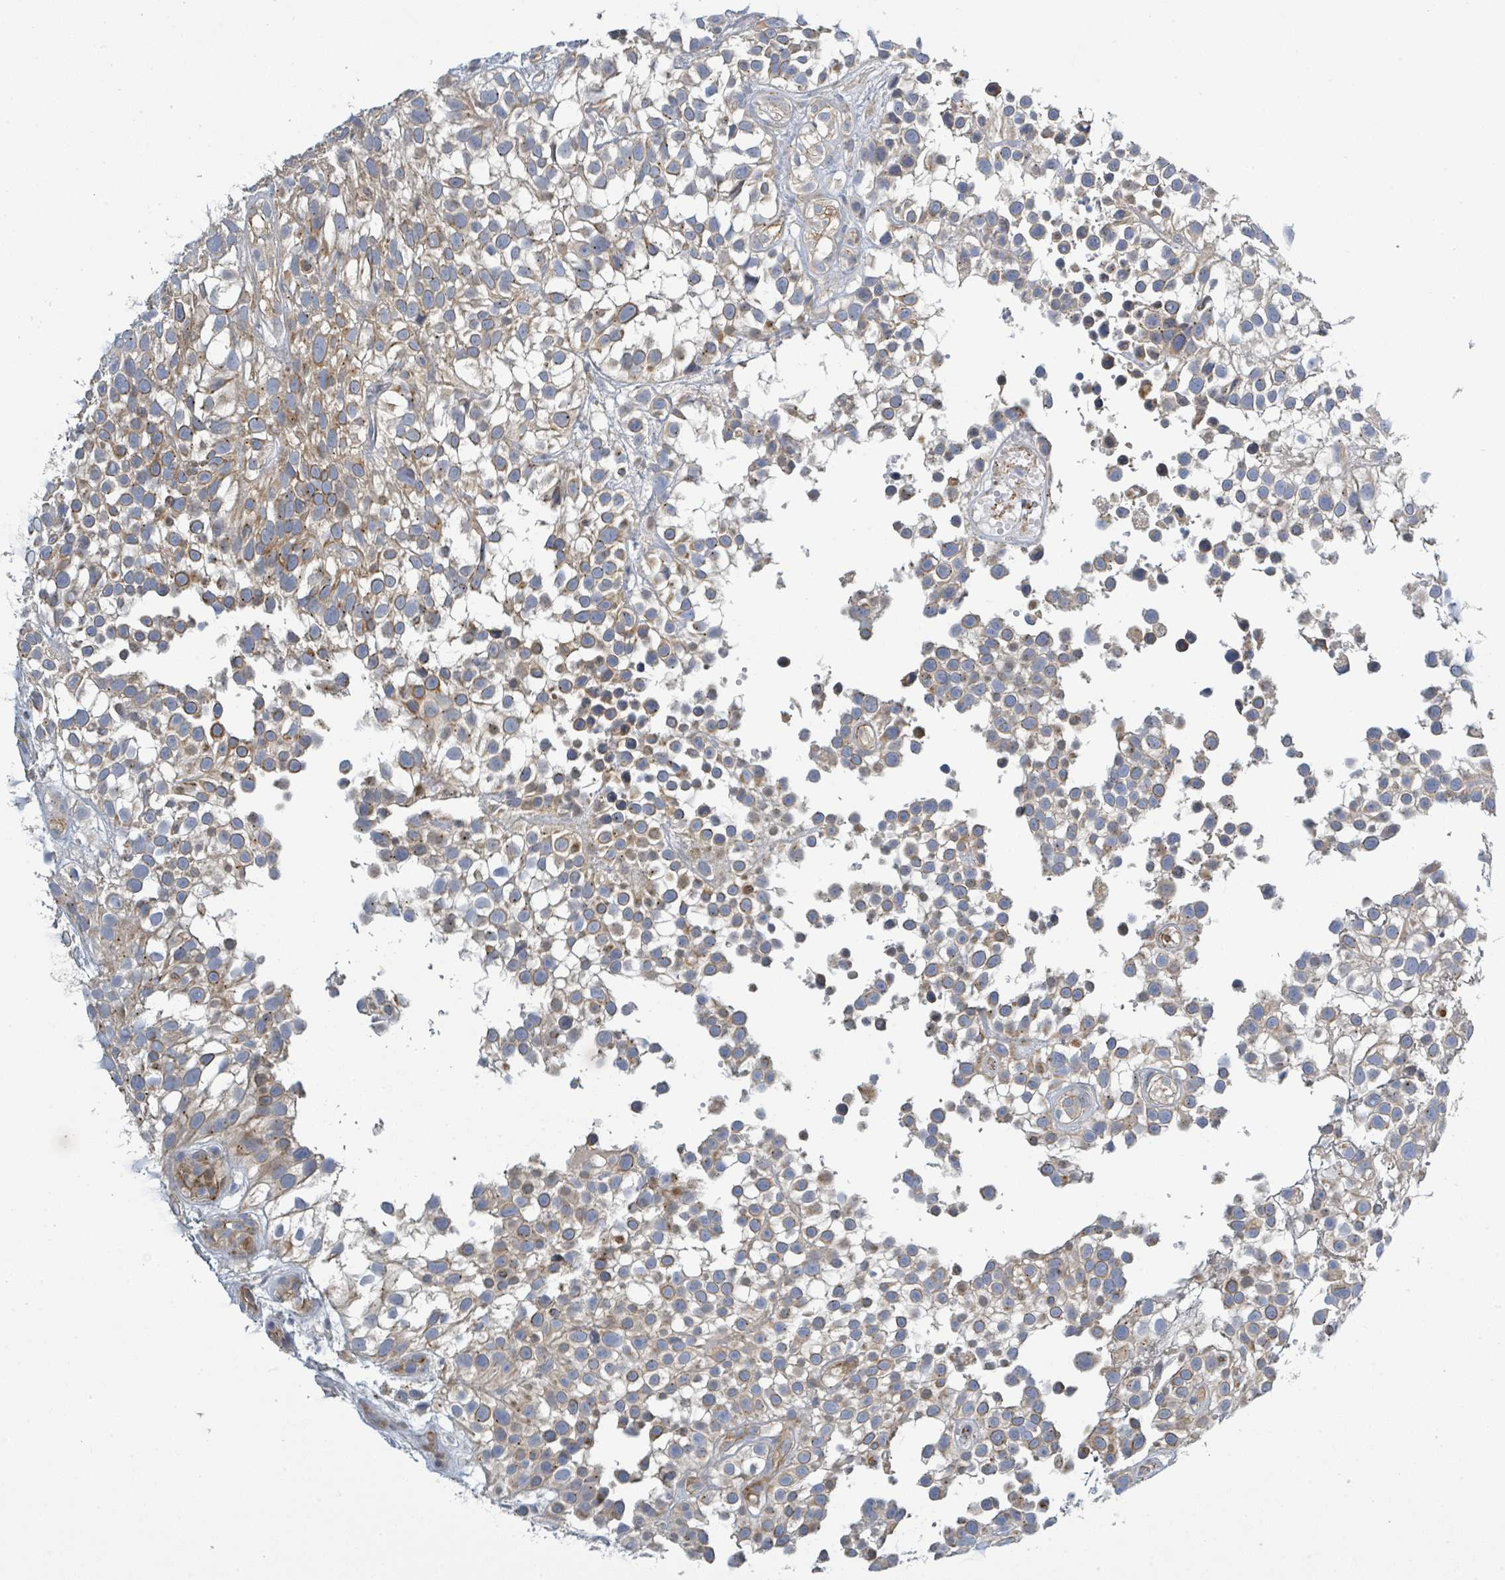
{"staining": {"intensity": "moderate", "quantity": "<25%", "location": "cytoplasmic/membranous"}, "tissue": "urothelial cancer", "cell_type": "Tumor cells", "image_type": "cancer", "snomed": [{"axis": "morphology", "description": "Urothelial carcinoma, High grade"}, {"axis": "topography", "description": "Urinary bladder"}], "caption": "The image shows immunohistochemical staining of high-grade urothelial carcinoma. There is moderate cytoplasmic/membranous positivity is present in approximately <25% of tumor cells.", "gene": "CFAP210", "patient": {"sex": "male", "age": 56}}